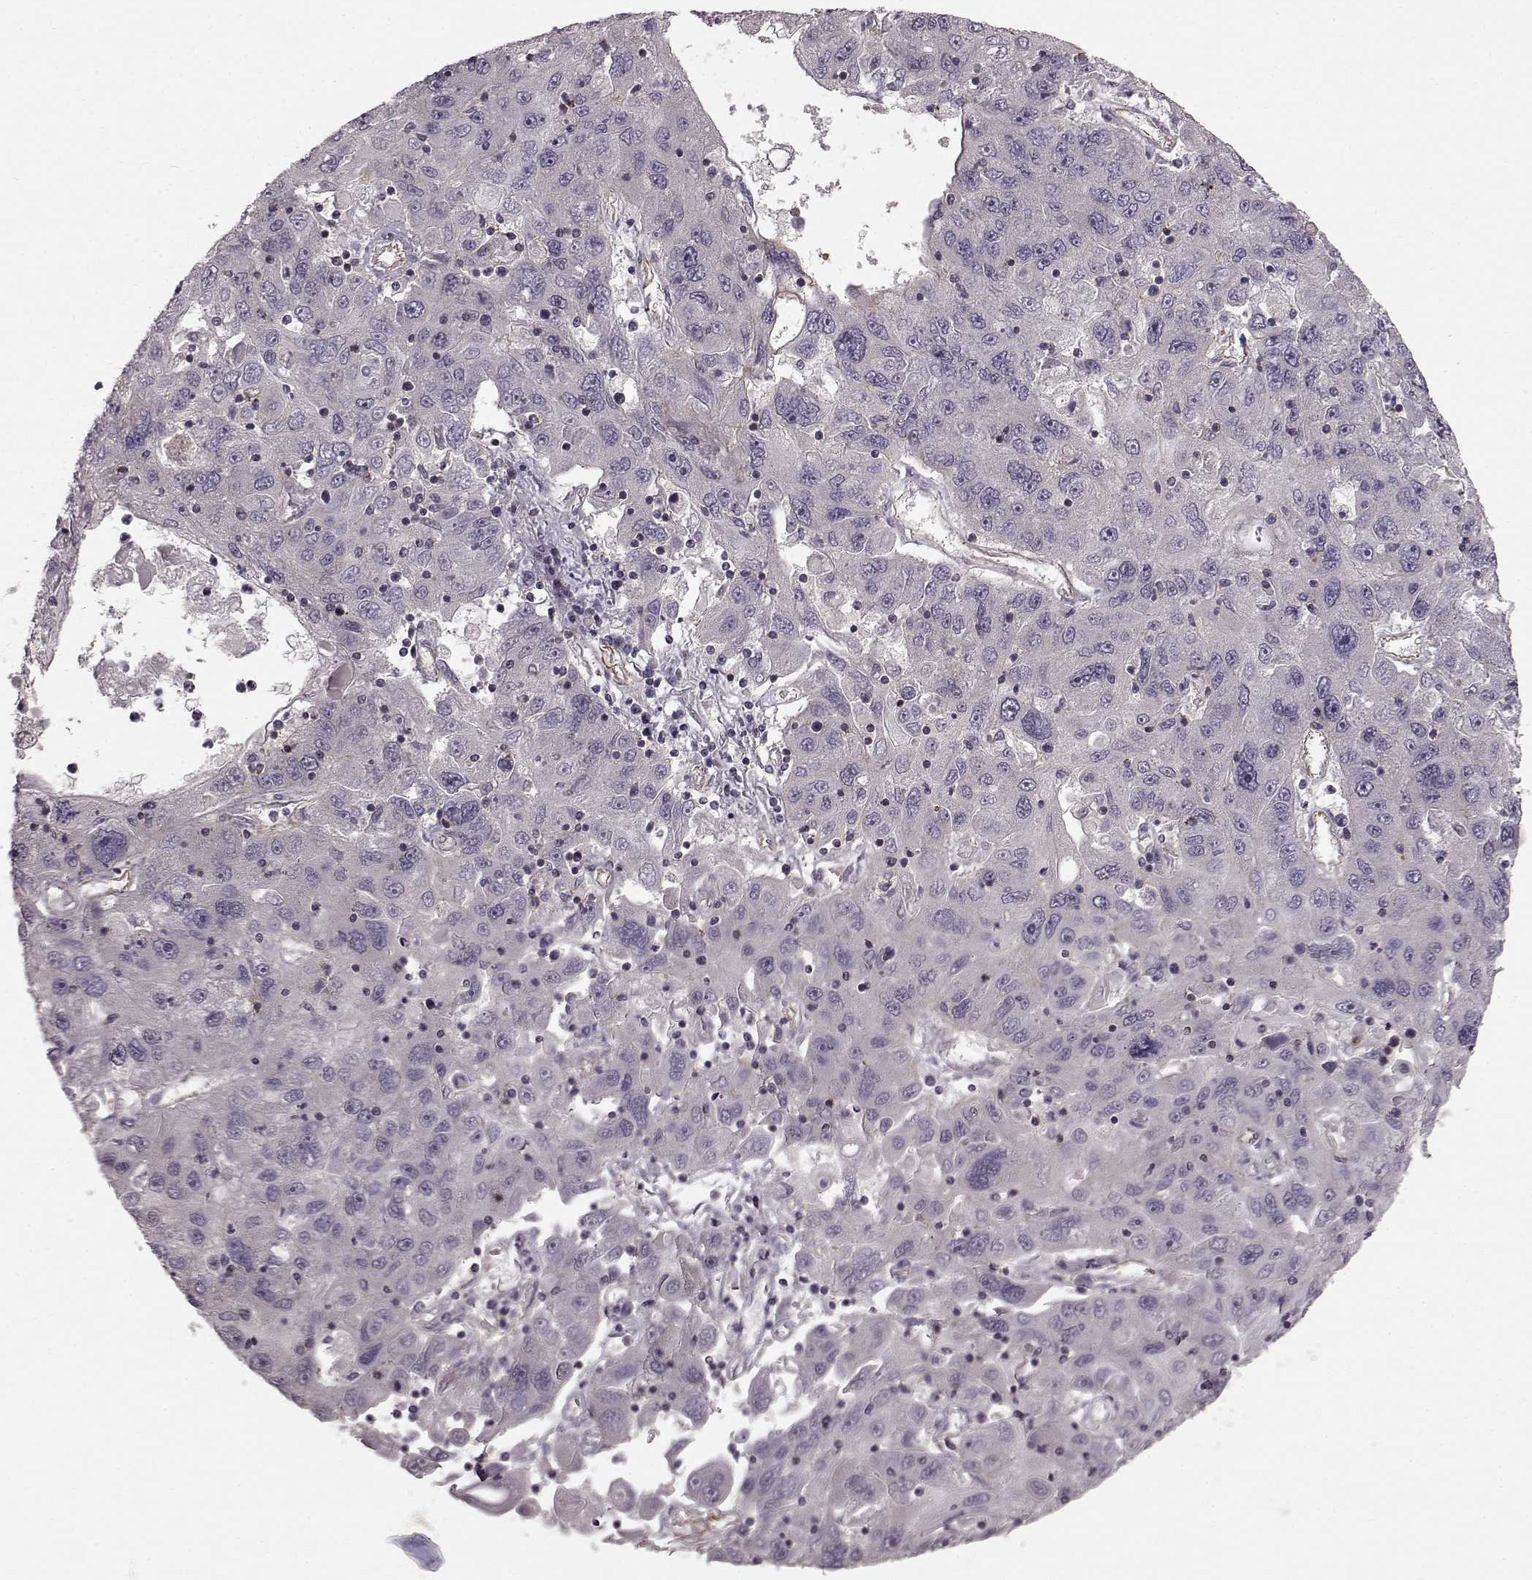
{"staining": {"intensity": "negative", "quantity": "none", "location": "none"}, "tissue": "stomach cancer", "cell_type": "Tumor cells", "image_type": "cancer", "snomed": [{"axis": "morphology", "description": "Adenocarcinoma, NOS"}, {"axis": "topography", "description": "Stomach"}], "caption": "Protein analysis of stomach adenocarcinoma shows no significant staining in tumor cells.", "gene": "SLC22A18", "patient": {"sex": "male", "age": 56}}